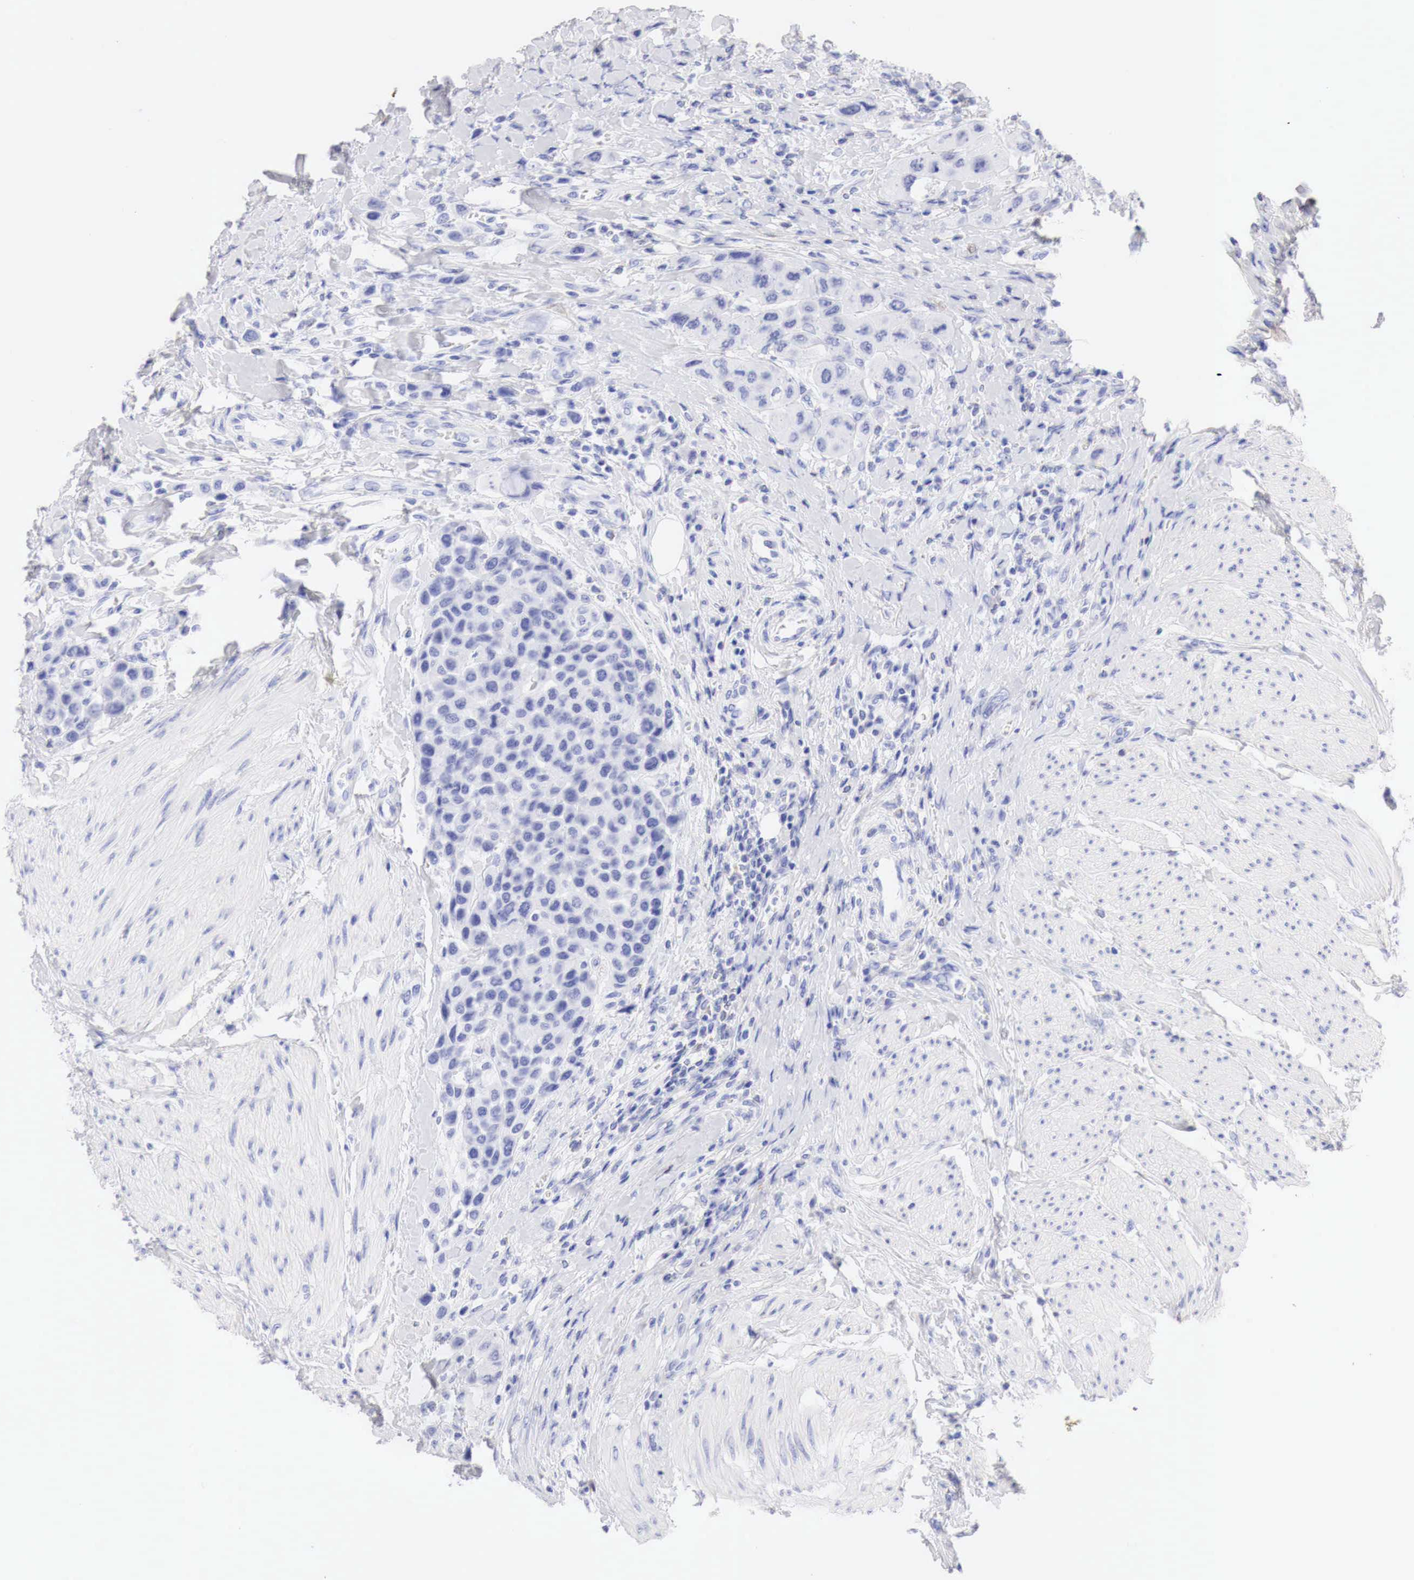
{"staining": {"intensity": "negative", "quantity": "none", "location": "none"}, "tissue": "urothelial cancer", "cell_type": "Tumor cells", "image_type": "cancer", "snomed": [{"axis": "morphology", "description": "Urothelial carcinoma, High grade"}, {"axis": "topography", "description": "Urinary bladder"}], "caption": "A micrograph of human urothelial carcinoma (high-grade) is negative for staining in tumor cells.", "gene": "CDKN2A", "patient": {"sex": "male", "age": 50}}